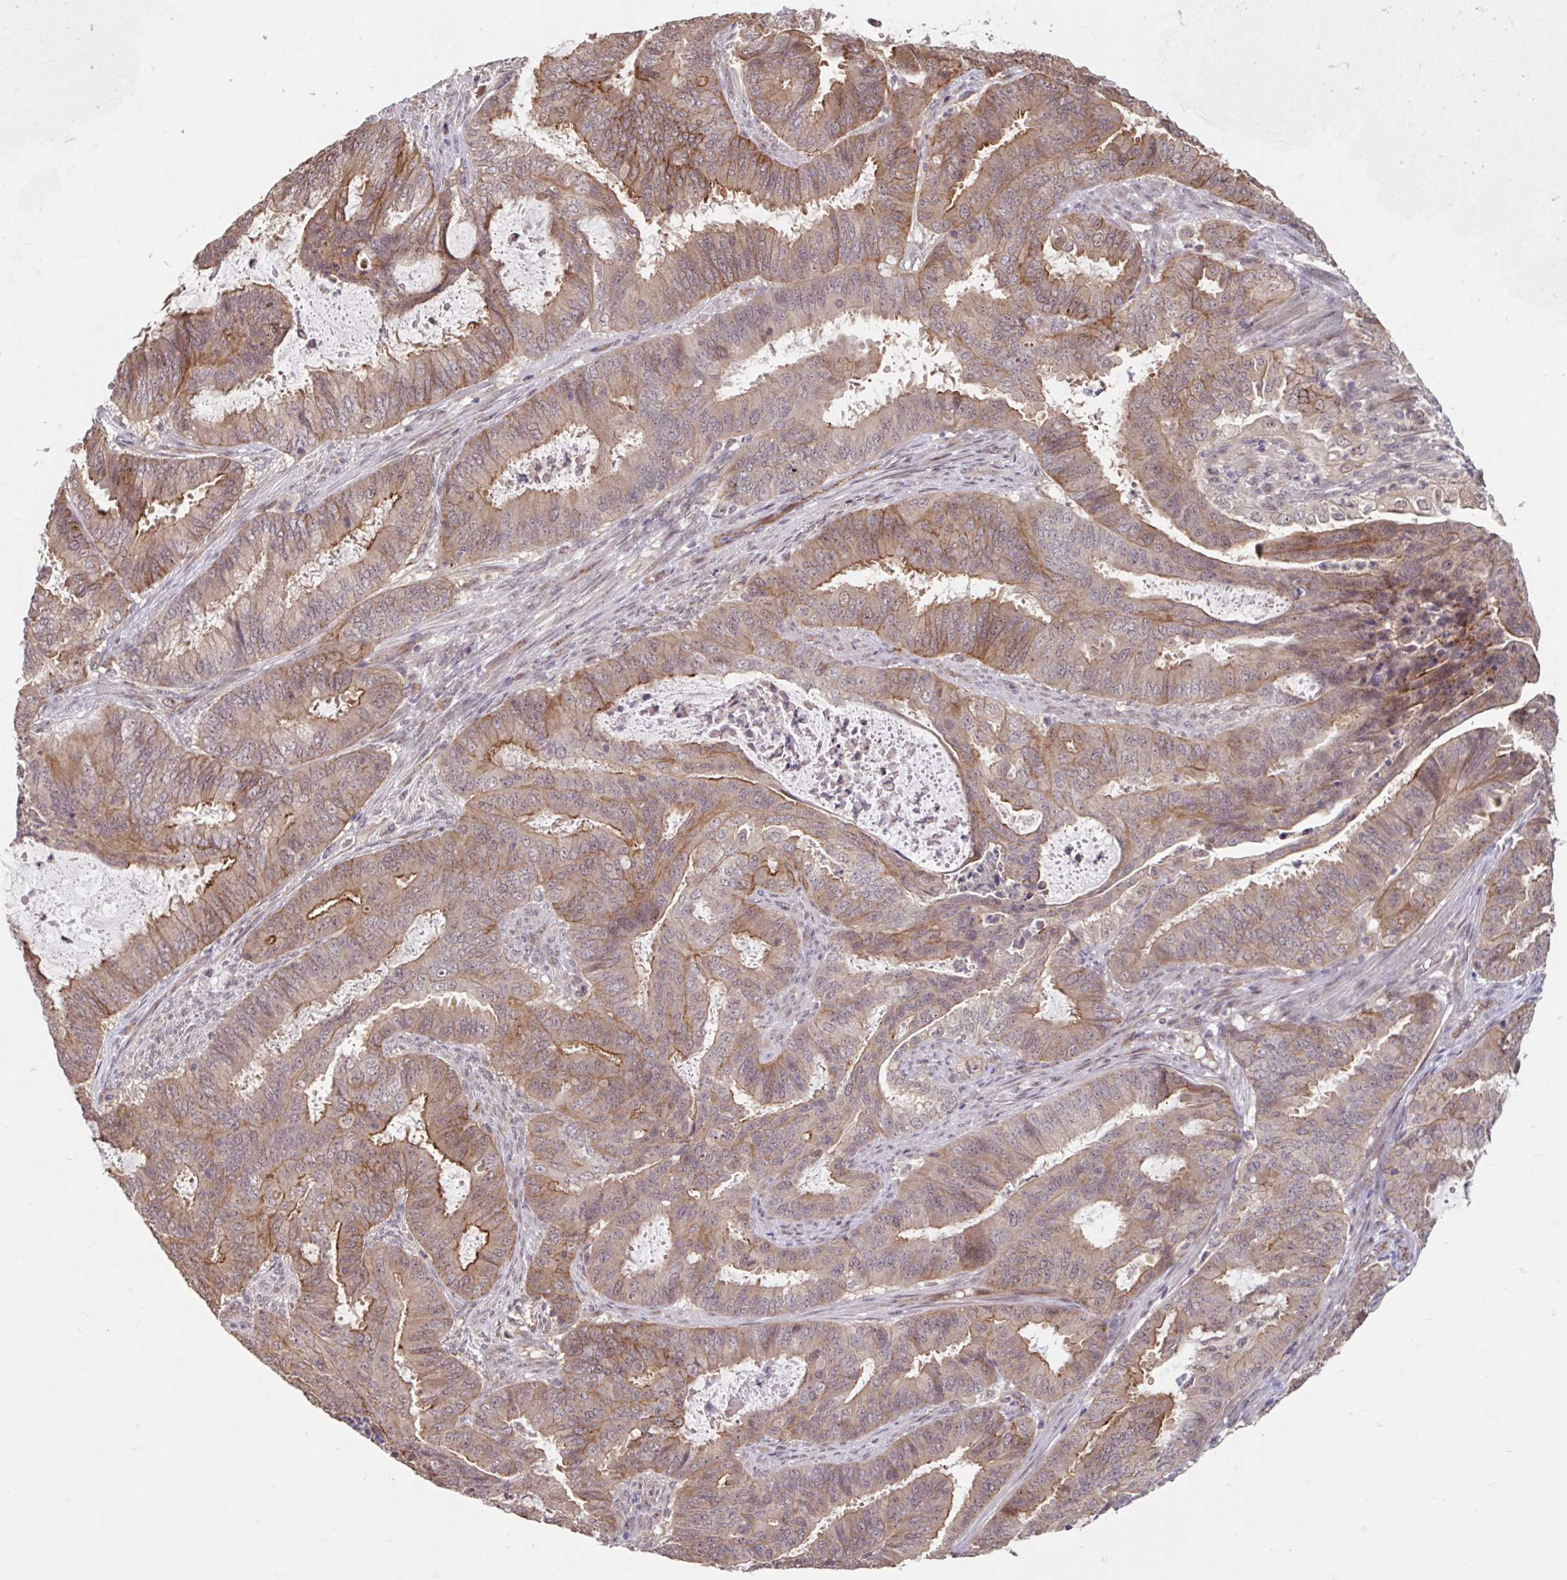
{"staining": {"intensity": "moderate", "quantity": "25%-75%", "location": "cytoplasmic/membranous"}, "tissue": "endometrial cancer", "cell_type": "Tumor cells", "image_type": "cancer", "snomed": [{"axis": "morphology", "description": "Adenocarcinoma, NOS"}, {"axis": "topography", "description": "Endometrium"}], "caption": "This histopathology image reveals immunohistochemistry staining of human endometrial cancer (adenocarcinoma), with medium moderate cytoplasmic/membranous expression in approximately 25%-75% of tumor cells.", "gene": "STYXL1", "patient": {"sex": "female", "age": 51}}